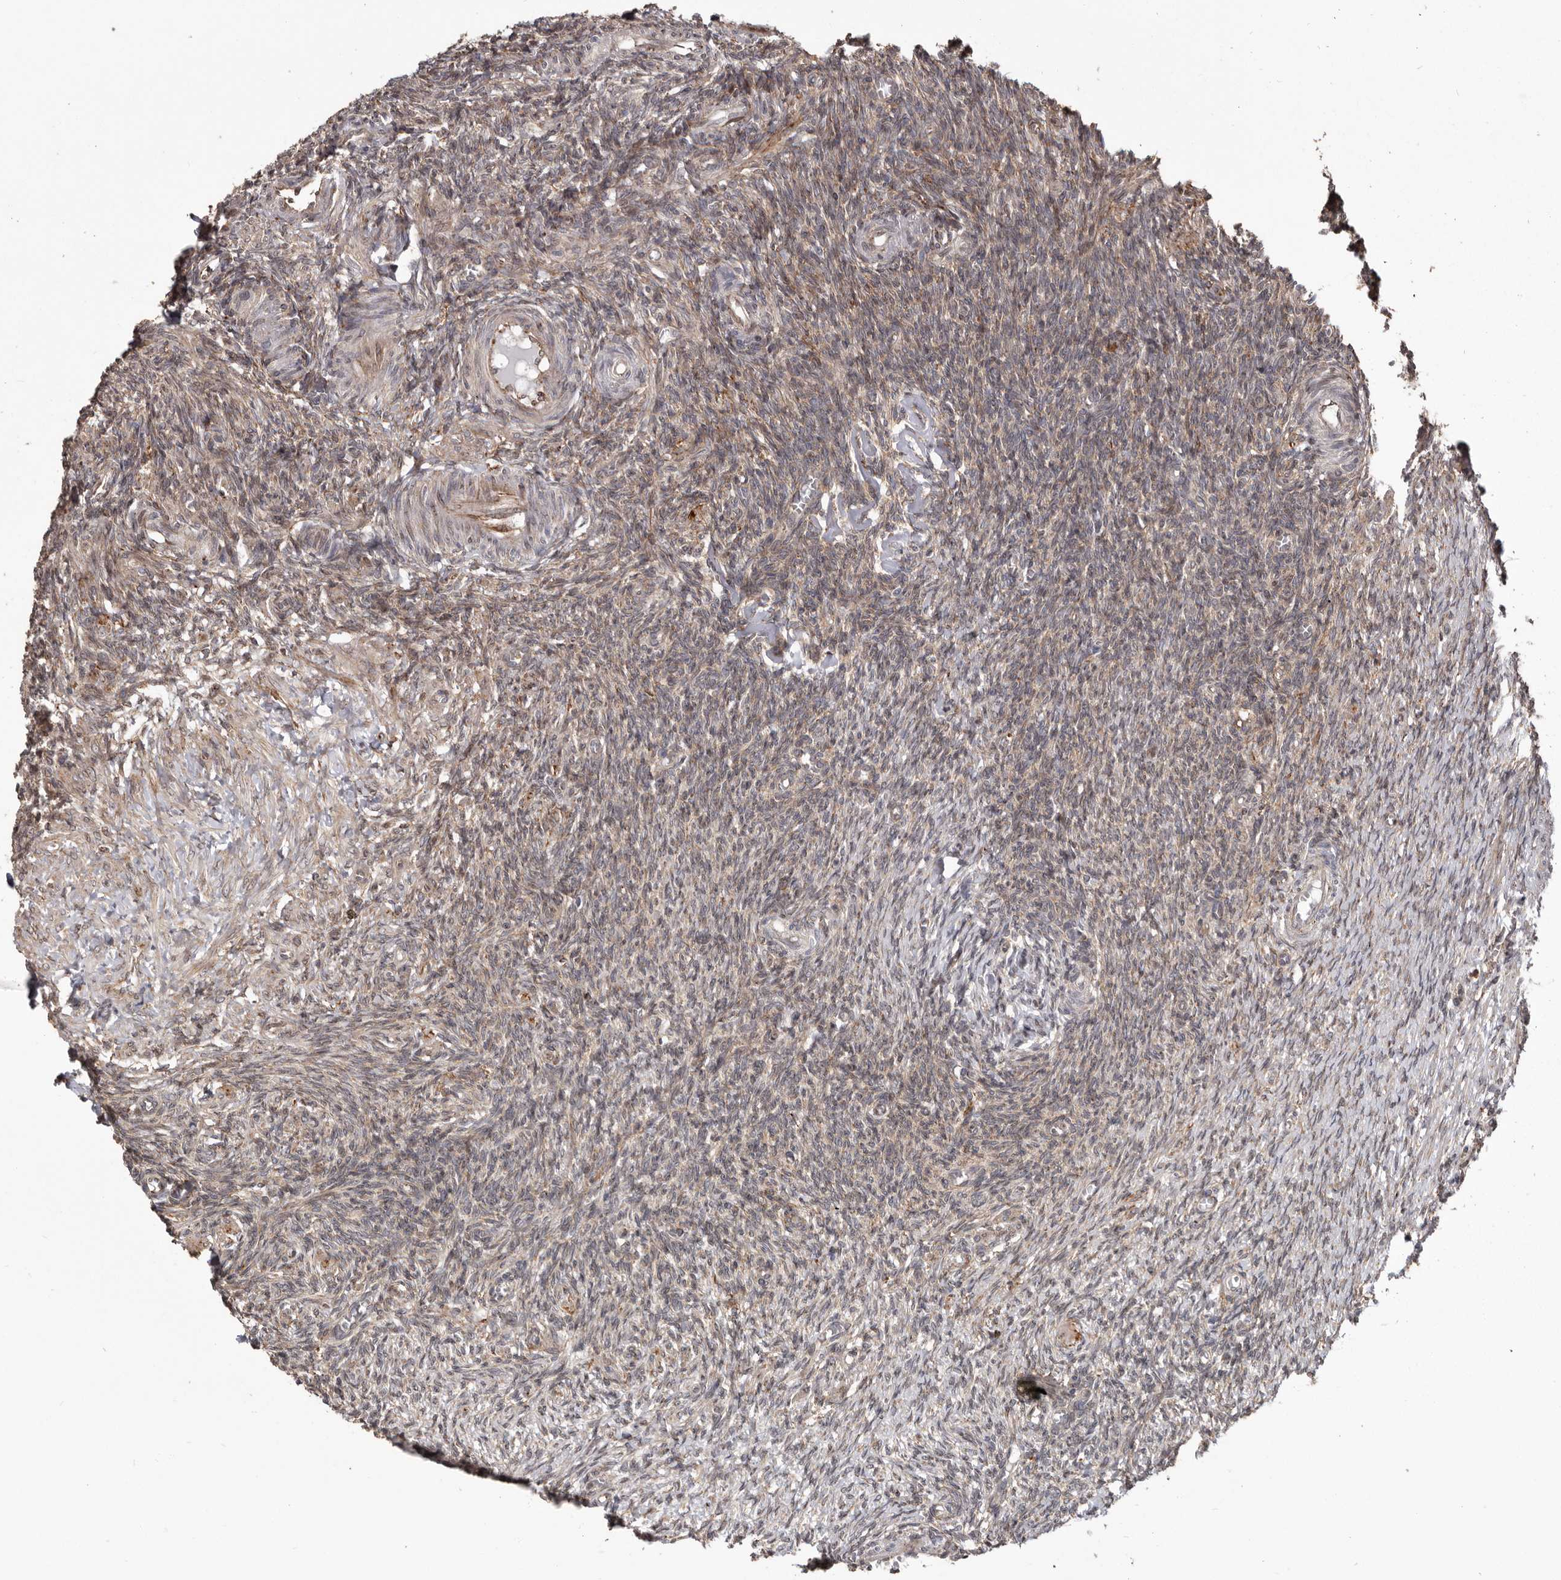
{"staining": {"intensity": "weak", "quantity": ">75%", "location": "cytoplasmic/membranous"}, "tissue": "ovary", "cell_type": "Ovarian stroma cells", "image_type": "normal", "snomed": [{"axis": "morphology", "description": "Normal tissue, NOS"}, {"axis": "topography", "description": "Ovary"}], "caption": "An image of human ovary stained for a protein displays weak cytoplasmic/membranous brown staining in ovarian stroma cells.", "gene": "NUP43", "patient": {"sex": "female", "age": 27}}